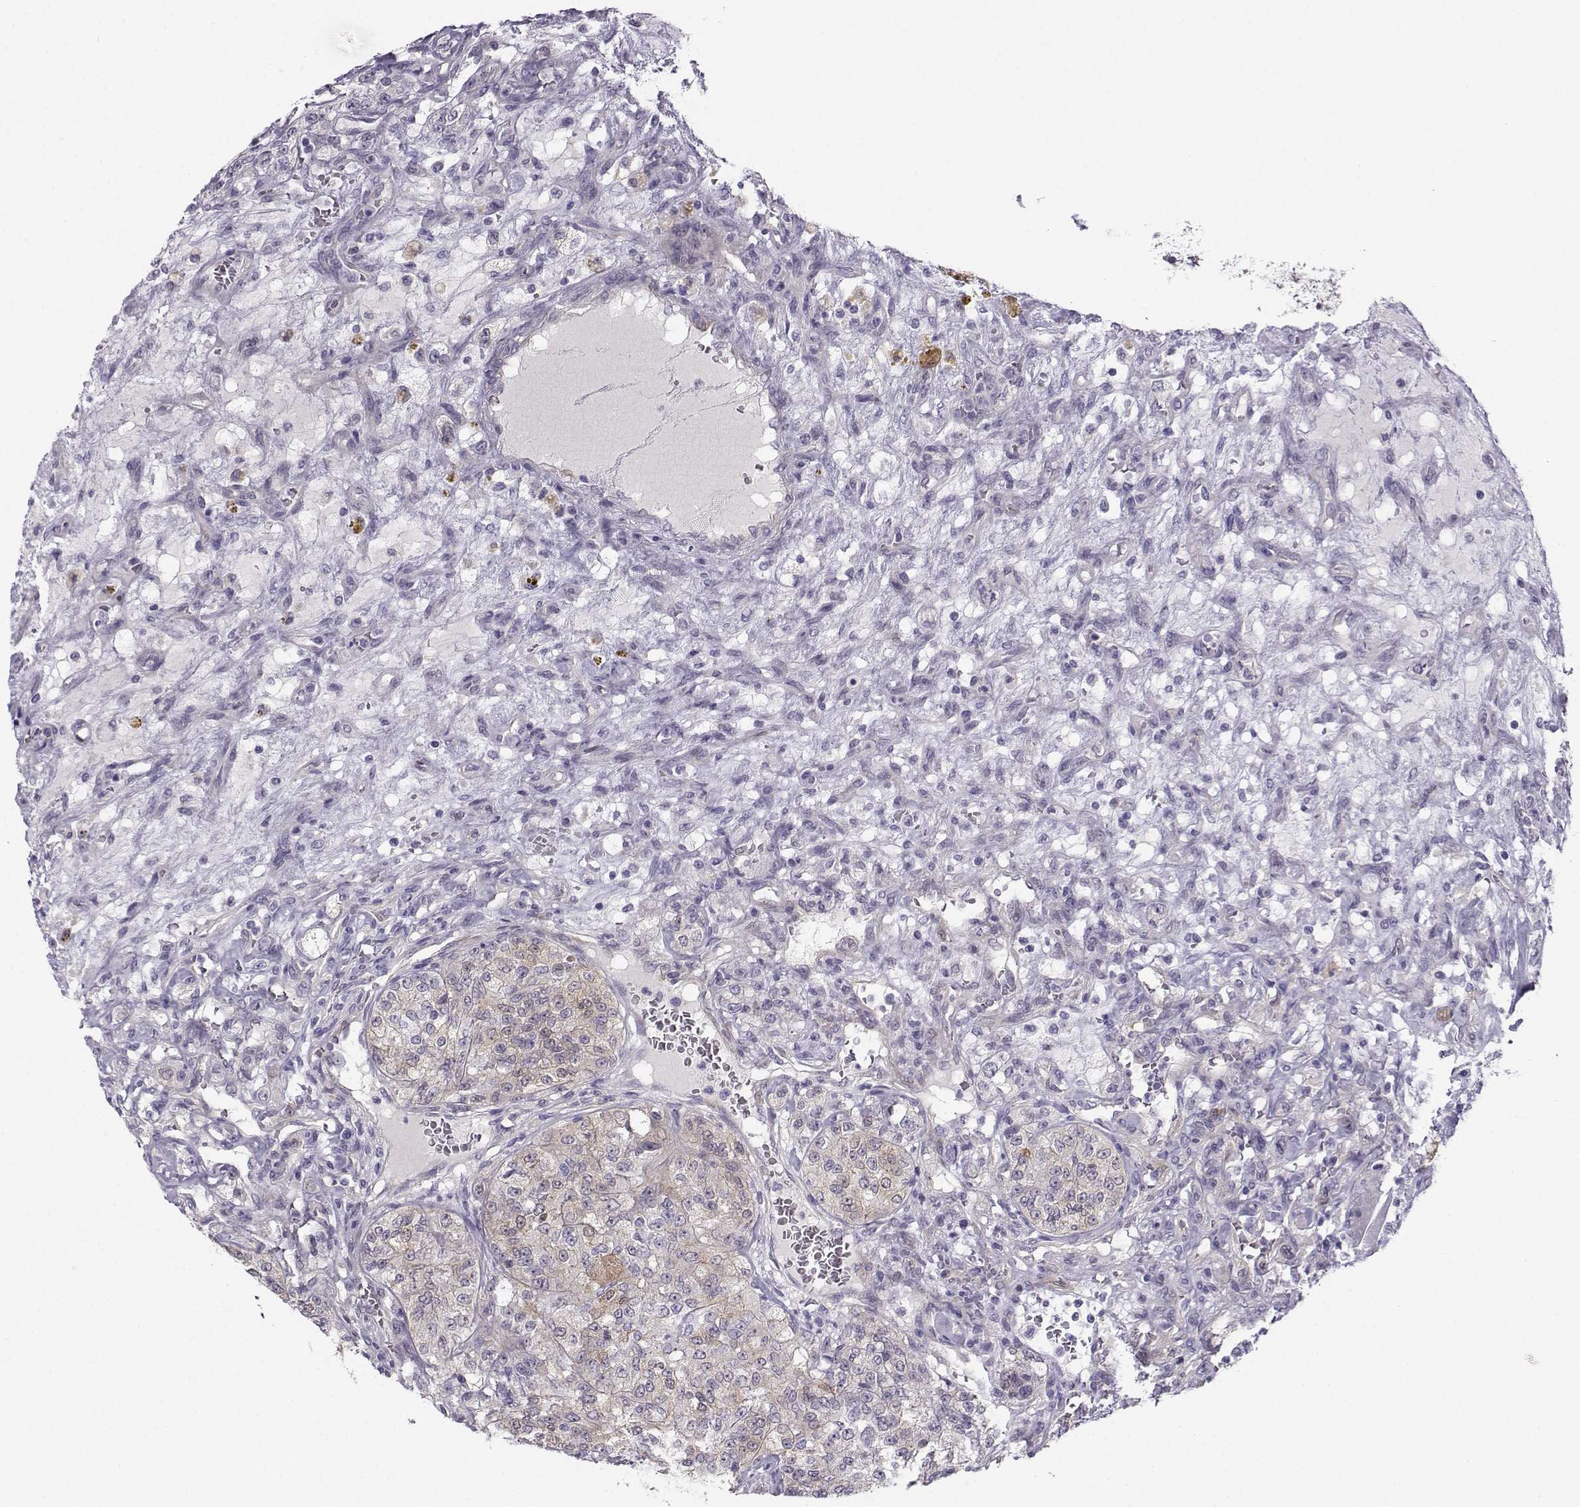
{"staining": {"intensity": "weak", "quantity": "25%-75%", "location": "cytoplasmic/membranous"}, "tissue": "renal cancer", "cell_type": "Tumor cells", "image_type": "cancer", "snomed": [{"axis": "morphology", "description": "Adenocarcinoma, NOS"}, {"axis": "topography", "description": "Kidney"}], "caption": "IHC image of neoplastic tissue: human renal cancer (adenocarcinoma) stained using immunohistochemistry (IHC) demonstrates low levels of weak protein expression localized specifically in the cytoplasmic/membranous of tumor cells, appearing as a cytoplasmic/membranous brown color.", "gene": "NQO1", "patient": {"sex": "female", "age": 63}}